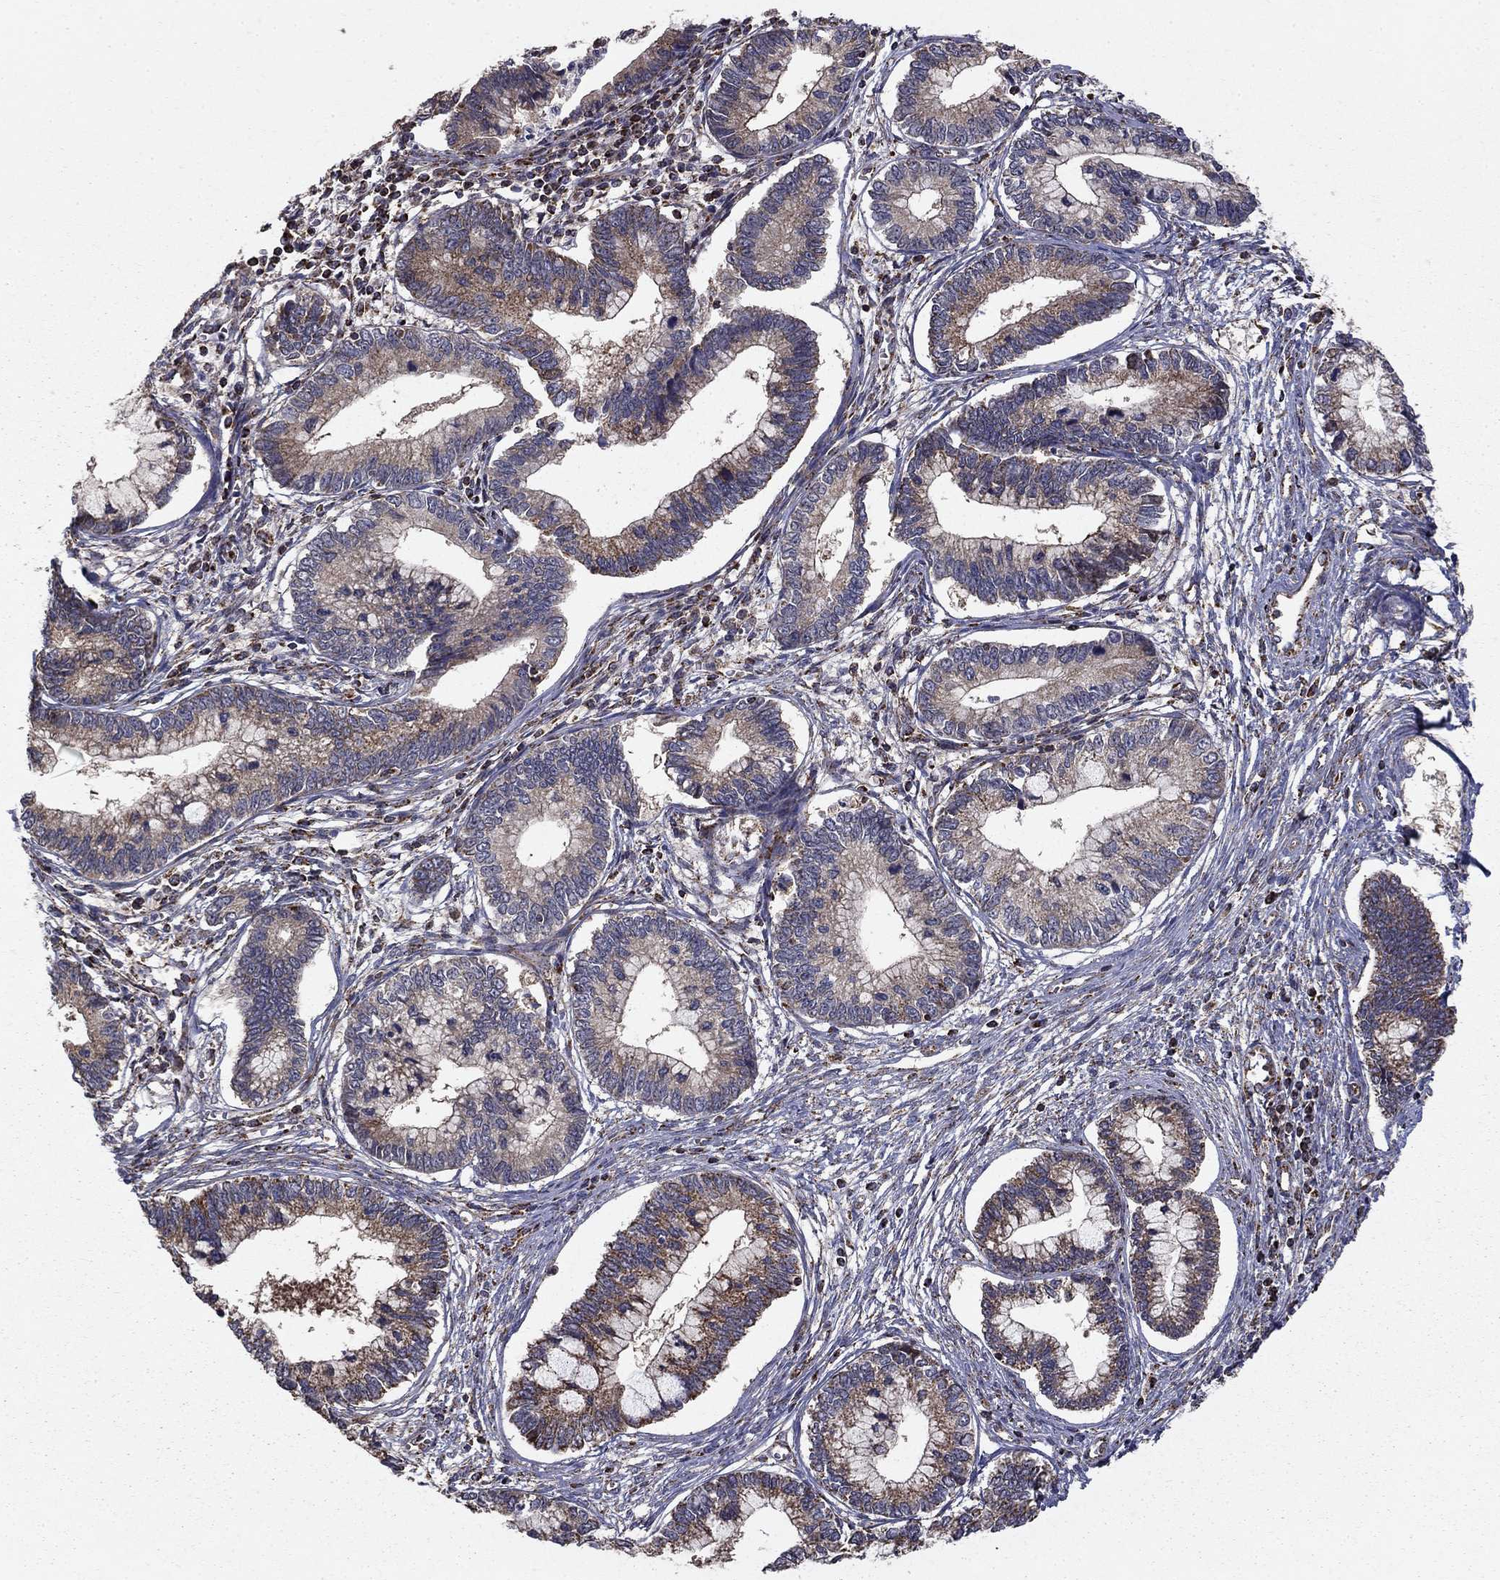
{"staining": {"intensity": "strong", "quantity": "25%-75%", "location": "cytoplasmic/membranous"}, "tissue": "cervical cancer", "cell_type": "Tumor cells", "image_type": "cancer", "snomed": [{"axis": "morphology", "description": "Adenocarcinoma, NOS"}, {"axis": "topography", "description": "Cervix"}], "caption": "Approximately 25%-75% of tumor cells in adenocarcinoma (cervical) demonstrate strong cytoplasmic/membranous protein expression as visualized by brown immunohistochemical staining.", "gene": "NDUFS8", "patient": {"sex": "female", "age": 44}}